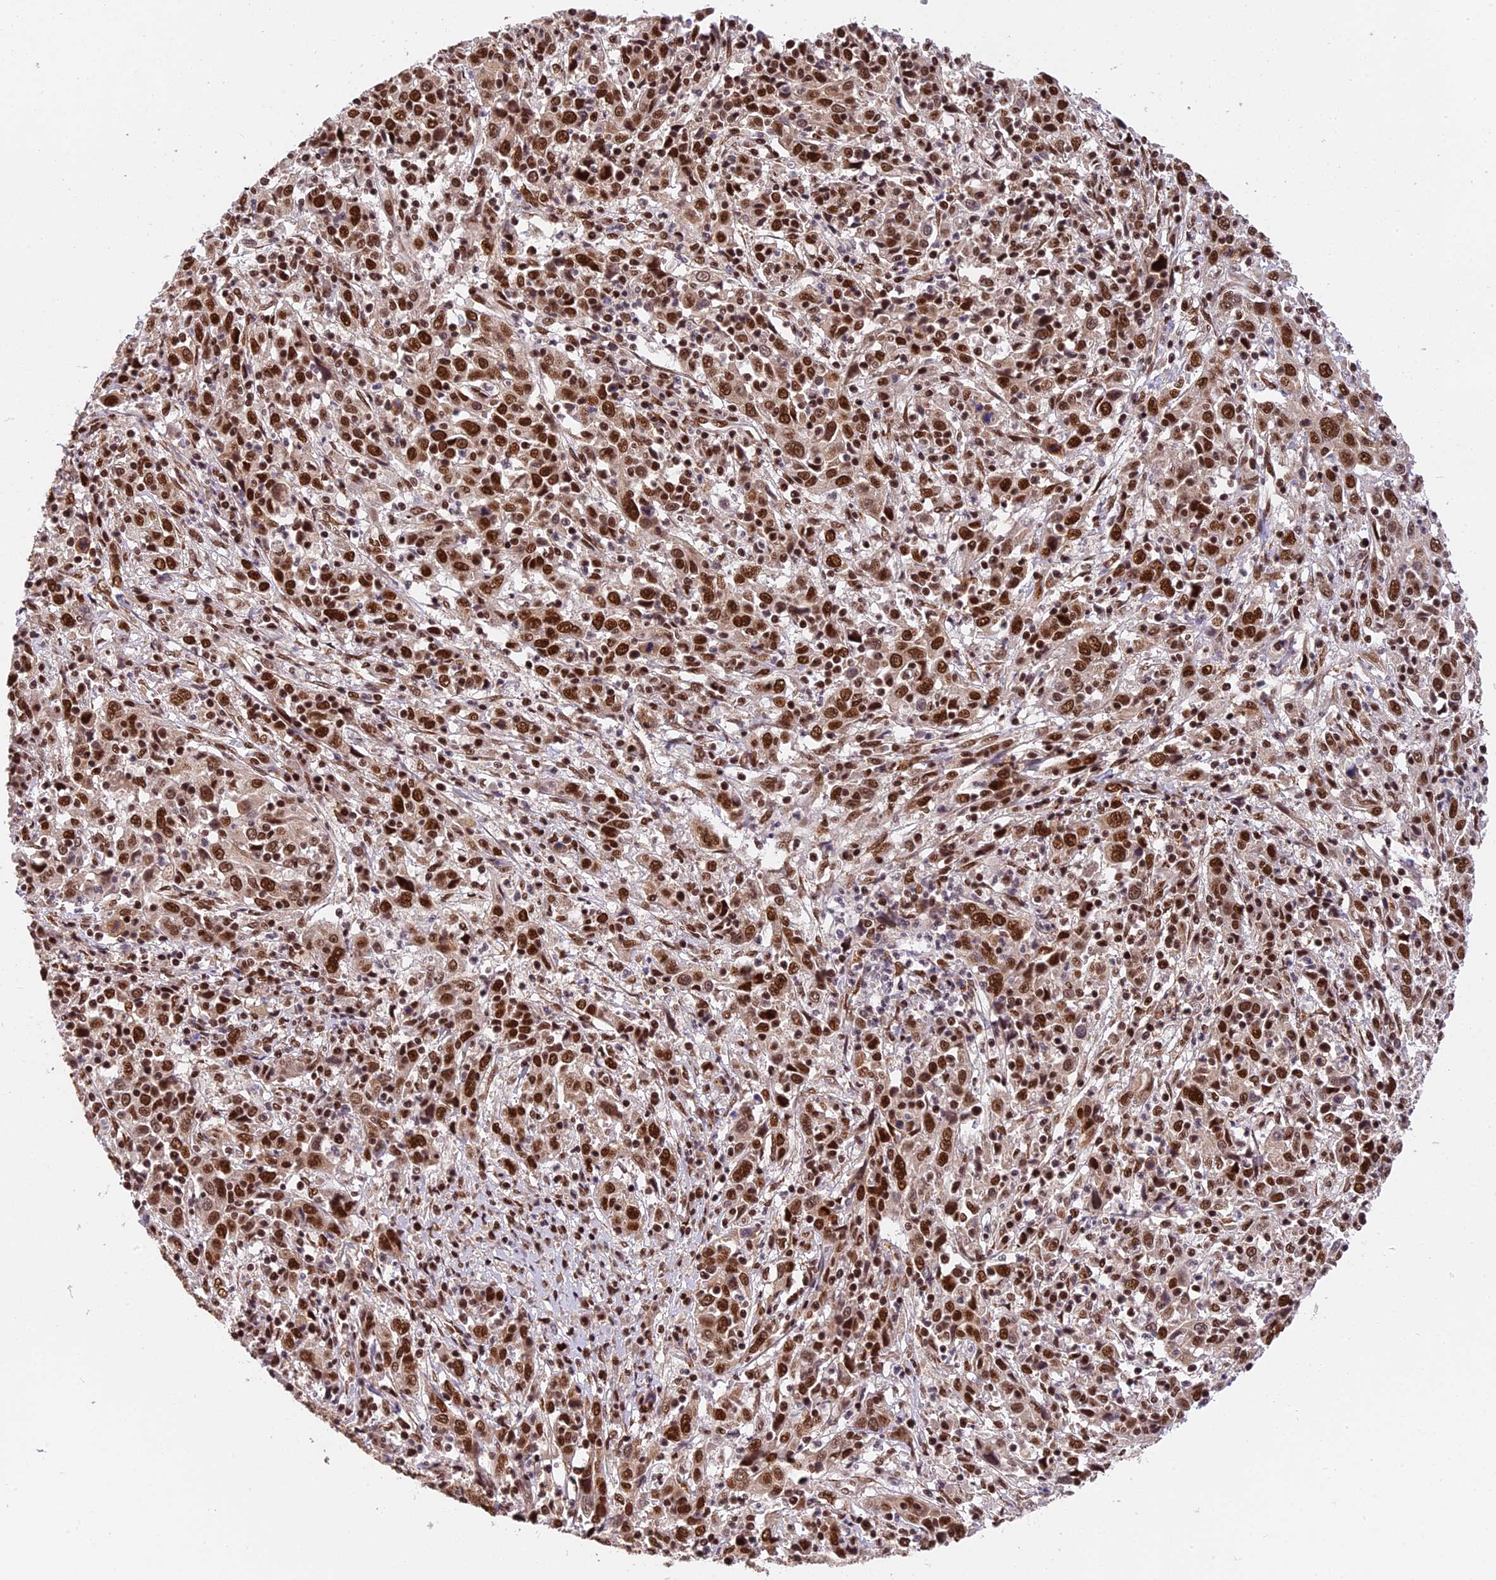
{"staining": {"intensity": "strong", "quantity": ">75%", "location": "nuclear"}, "tissue": "cervical cancer", "cell_type": "Tumor cells", "image_type": "cancer", "snomed": [{"axis": "morphology", "description": "Squamous cell carcinoma, NOS"}, {"axis": "topography", "description": "Cervix"}], "caption": "Tumor cells demonstrate high levels of strong nuclear positivity in about >75% of cells in human squamous cell carcinoma (cervical).", "gene": "RAMAC", "patient": {"sex": "female", "age": 46}}